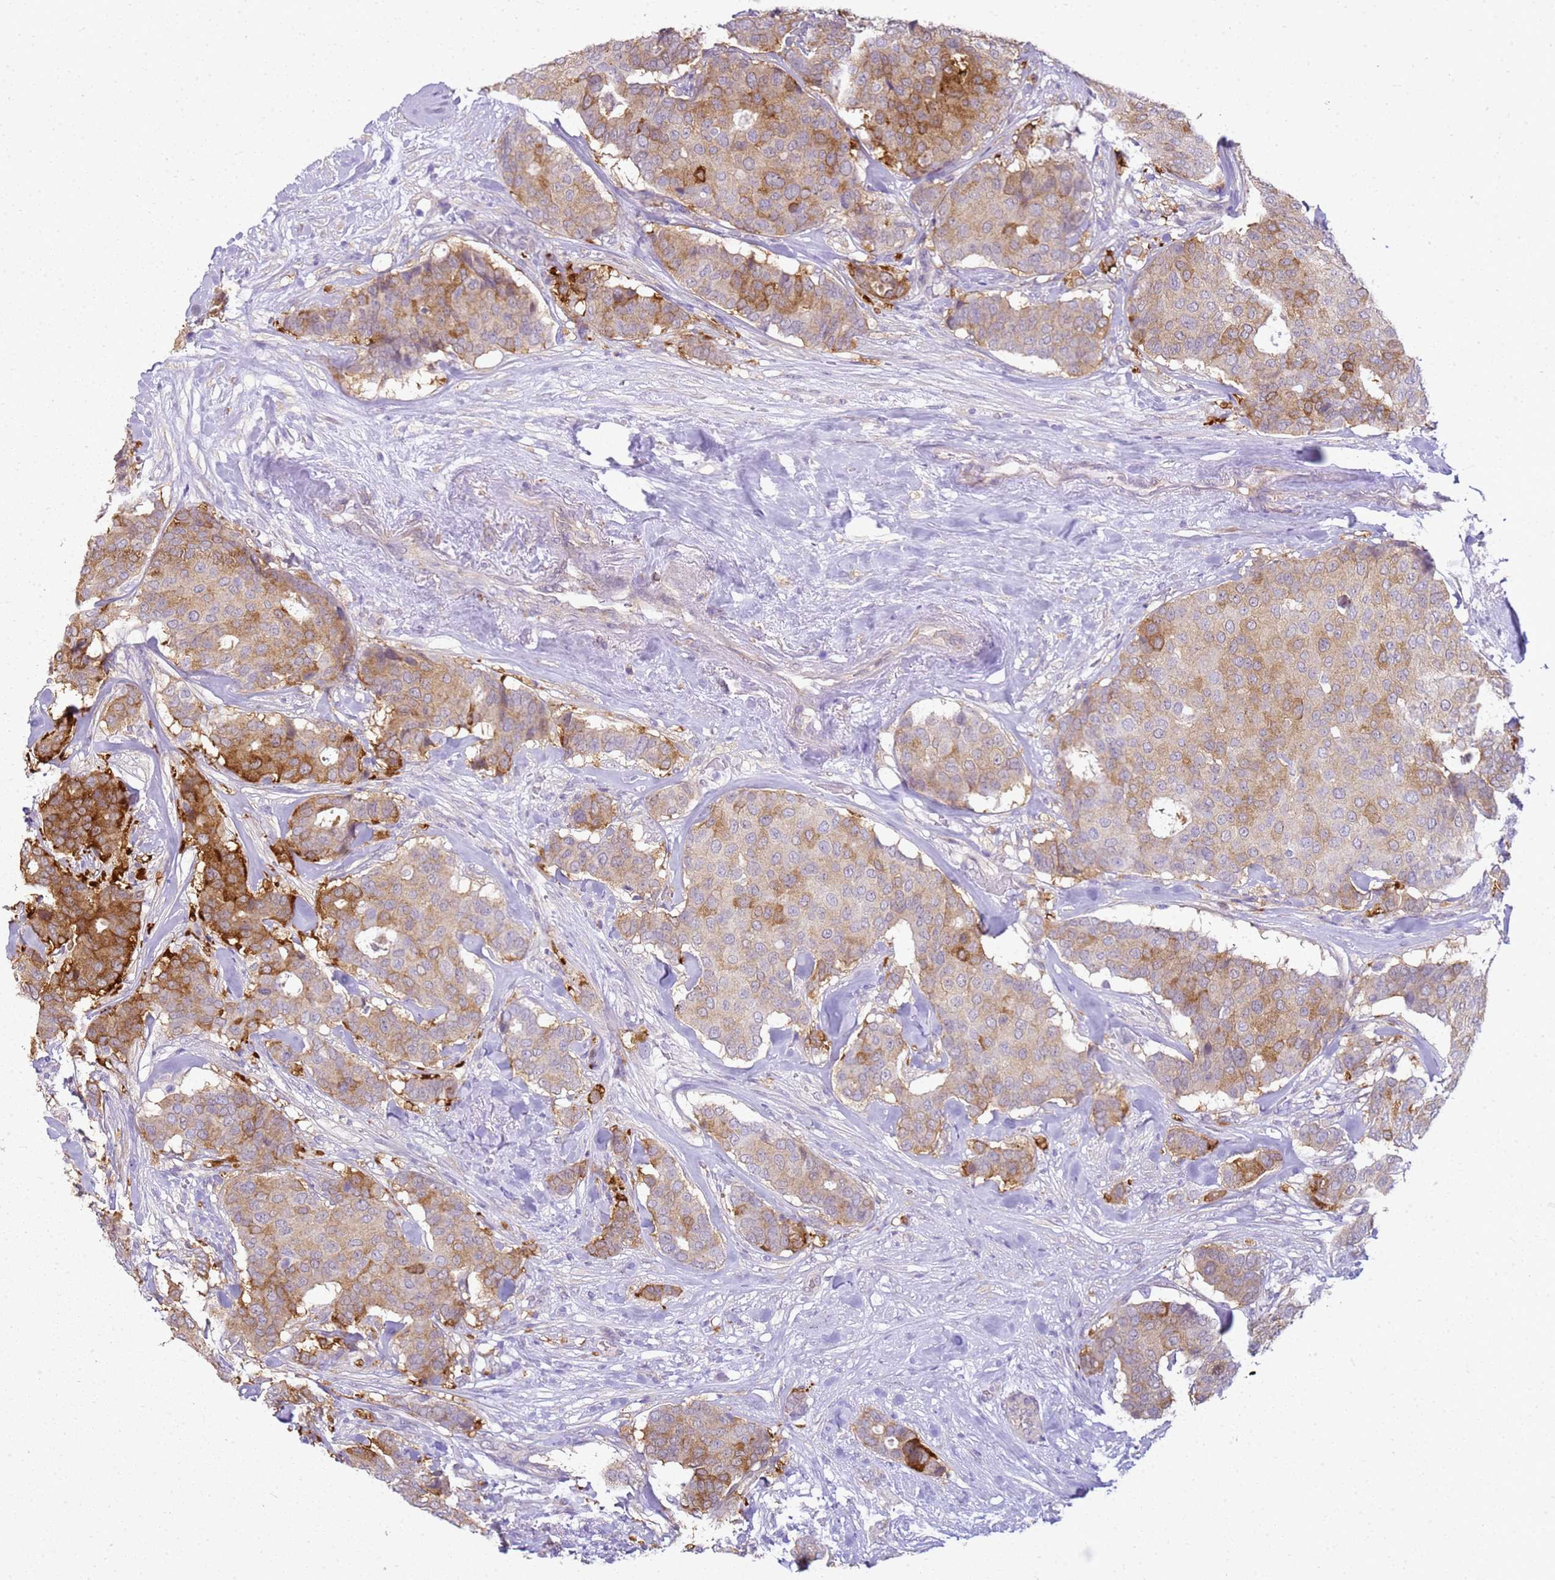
{"staining": {"intensity": "moderate", "quantity": "25%-75%", "location": "cytoplasmic/membranous"}, "tissue": "breast cancer", "cell_type": "Tumor cells", "image_type": "cancer", "snomed": [{"axis": "morphology", "description": "Duct carcinoma"}, {"axis": "topography", "description": "Breast"}], "caption": "Immunohistochemical staining of breast infiltrating ductal carcinoma shows moderate cytoplasmic/membranous protein expression in about 25%-75% of tumor cells. Using DAB (3,3'-diaminobenzidine) (brown) and hematoxylin (blue) stains, captured at high magnification using brightfield microscopy.", "gene": "HSPB1", "patient": {"sex": "female", "age": 75}}